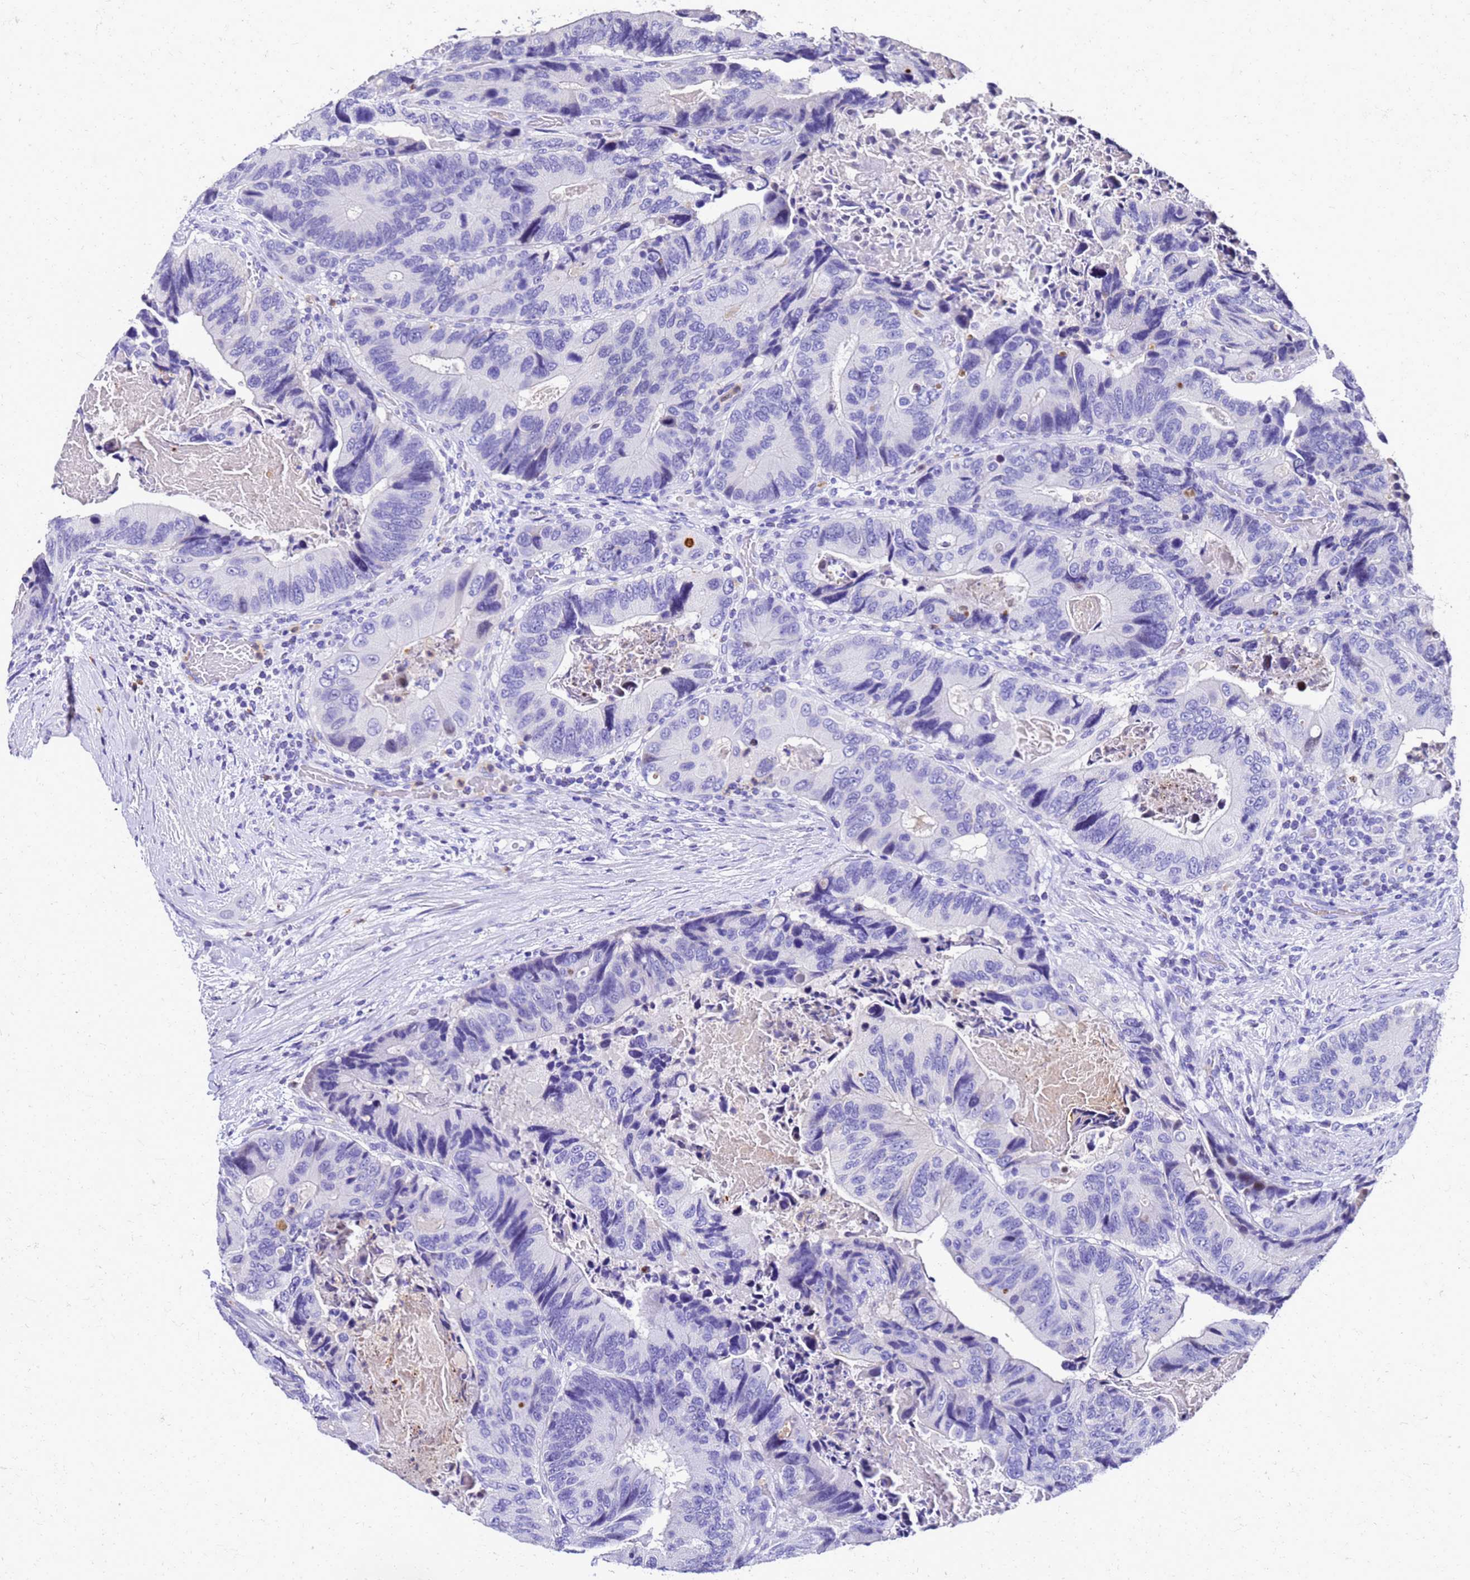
{"staining": {"intensity": "negative", "quantity": "none", "location": "none"}, "tissue": "colorectal cancer", "cell_type": "Tumor cells", "image_type": "cancer", "snomed": [{"axis": "morphology", "description": "Adenocarcinoma, NOS"}, {"axis": "topography", "description": "Colon"}], "caption": "Immunohistochemistry micrograph of colorectal cancer stained for a protein (brown), which demonstrates no expression in tumor cells.", "gene": "SMIM21", "patient": {"sex": "male", "age": 84}}